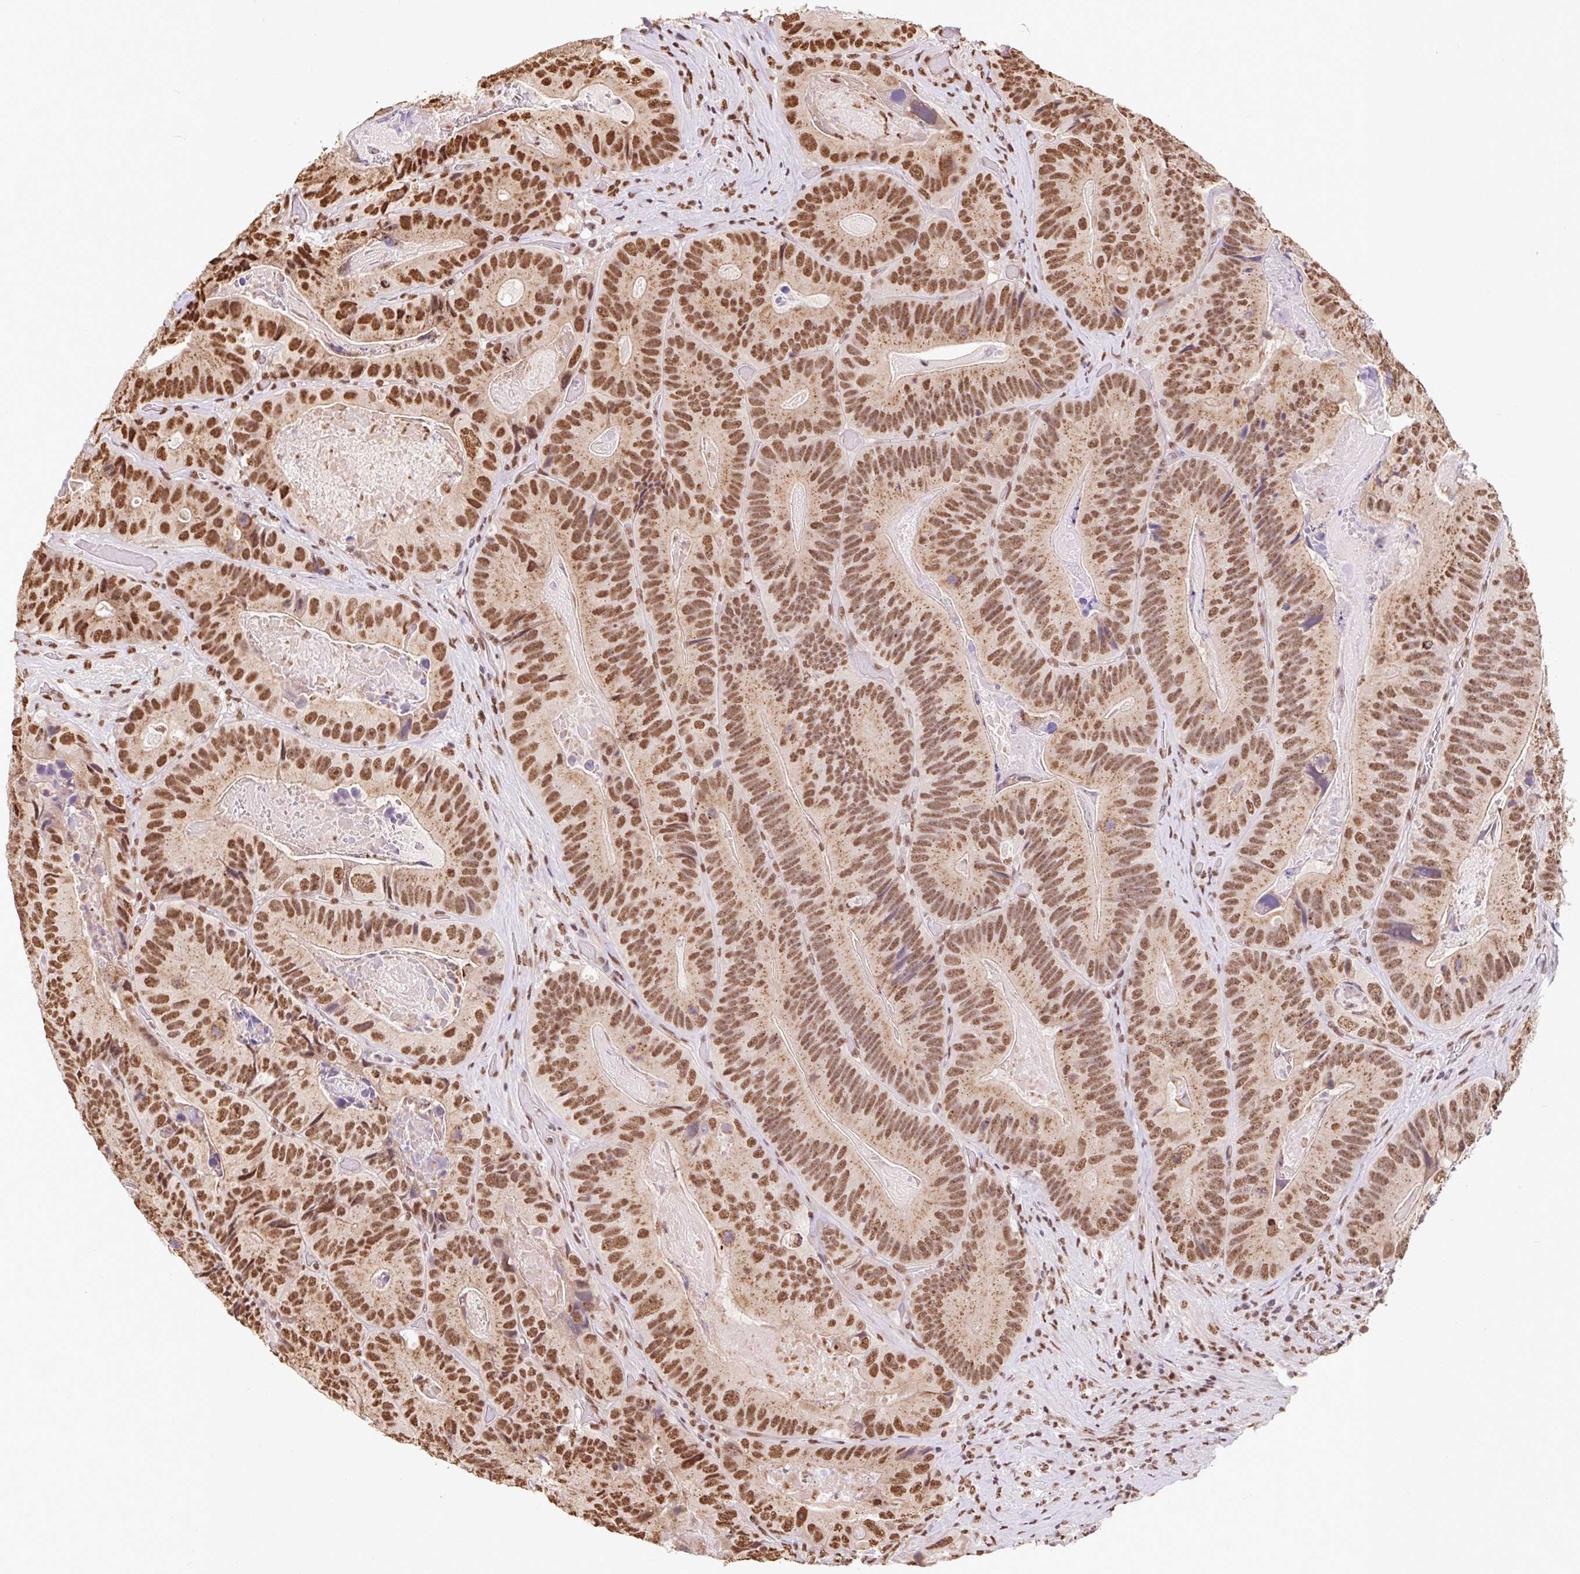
{"staining": {"intensity": "moderate", "quantity": ">75%", "location": "nuclear"}, "tissue": "colorectal cancer", "cell_type": "Tumor cells", "image_type": "cancer", "snomed": [{"axis": "morphology", "description": "Adenocarcinoma, NOS"}, {"axis": "topography", "description": "Colon"}], "caption": "Colorectal adenocarcinoma stained for a protein (brown) exhibits moderate nuclear positive expression in approximately >75% of tumor cells.", "gene": "BICRA", "patient": {"sex": "female", "age": 86}}